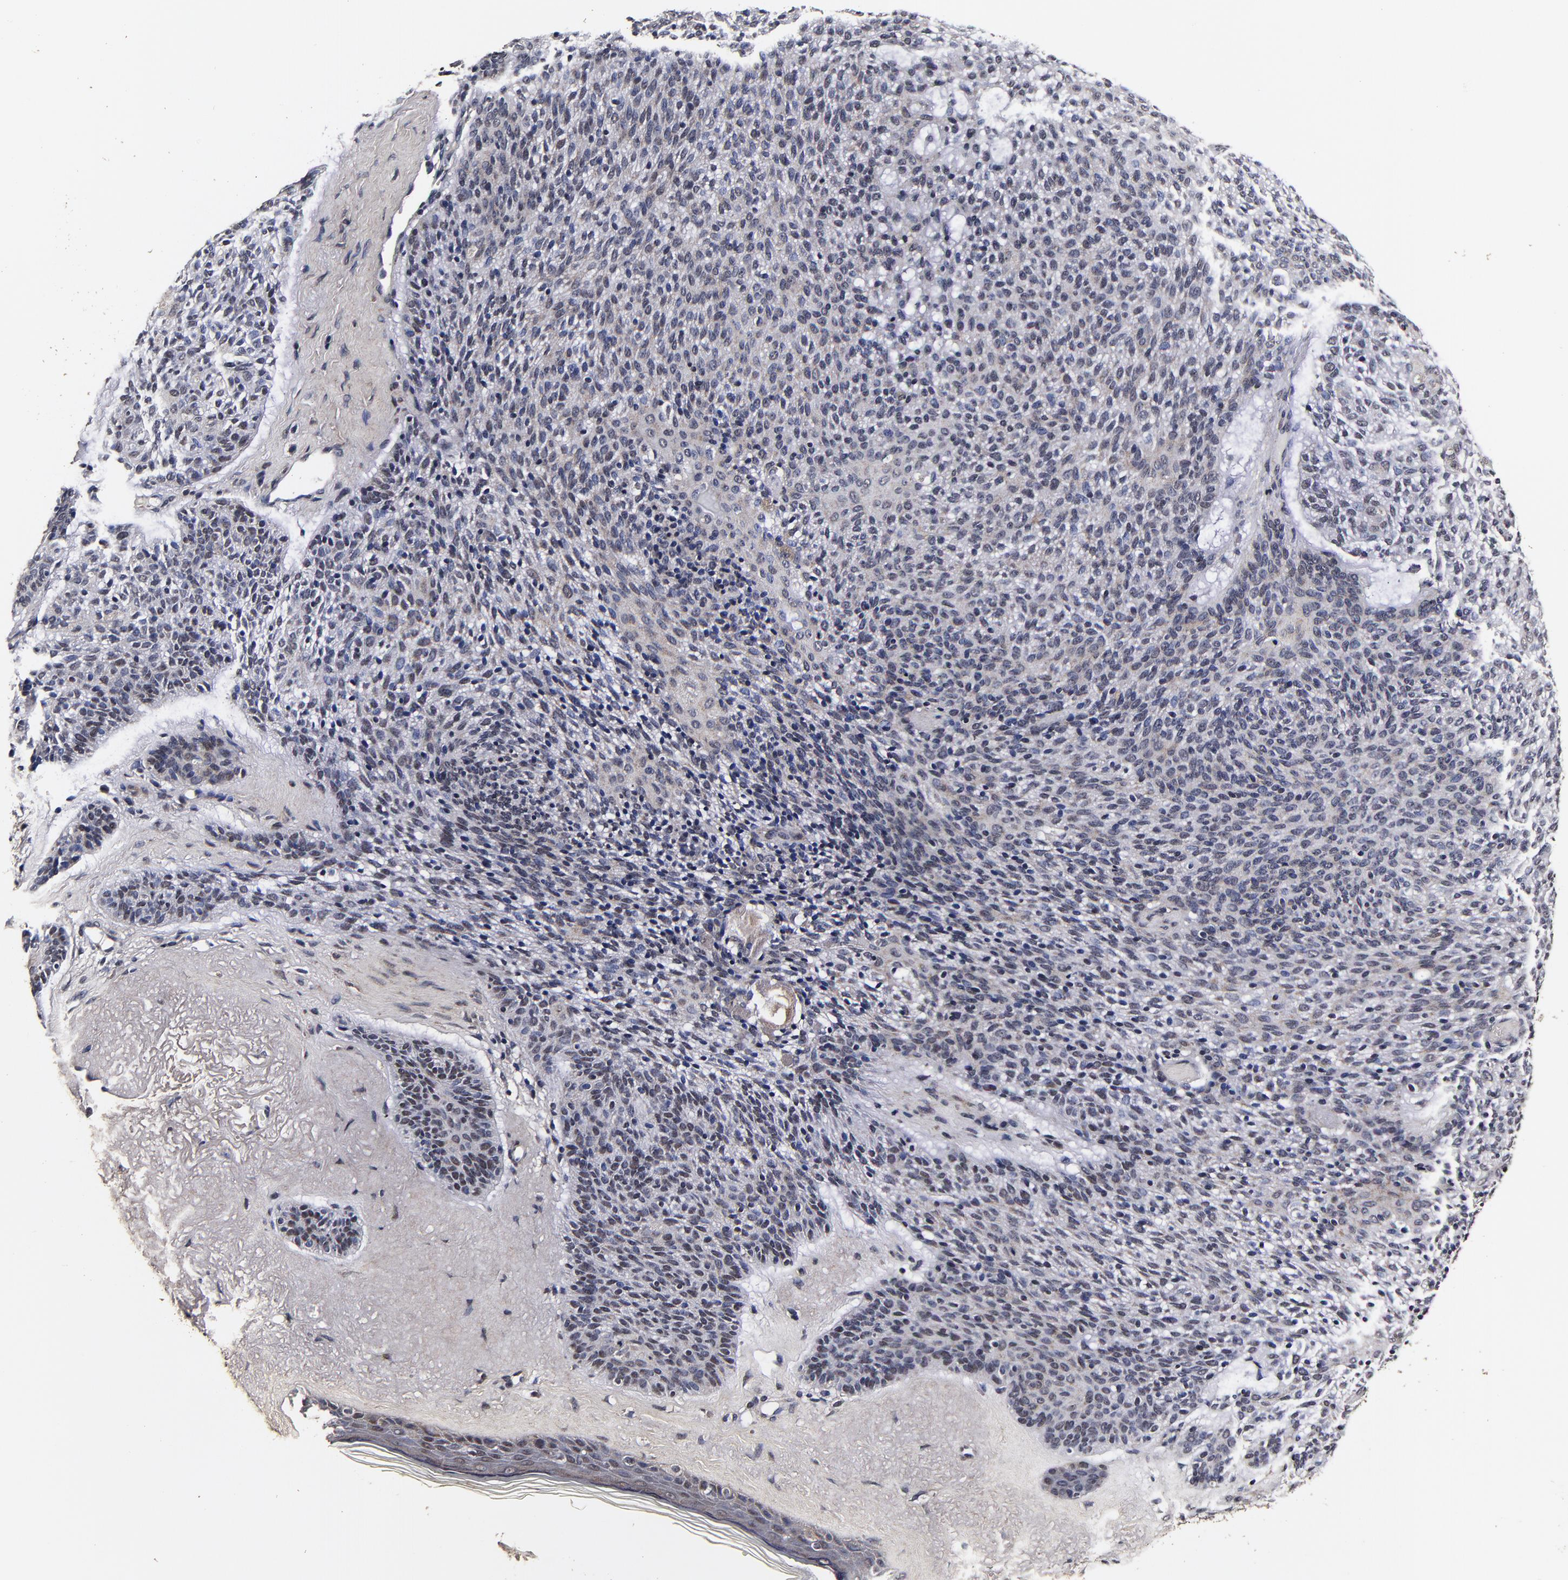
{"staining": {"intensity": "negative", "quantity": "none", "location": "none"}, "tissue": "skin cancer", "cell_type": "Tumor cells", "image_type": "cancer", "snomed": [{"axis": "morphology", "description": "Normal tissue, NOS"}, {"axis": "morphology", "description": "Basal cell carcinoma"}, {"axis": "topography", "description": "Skin"}], "caption": "A micrograph of skin cancer stained for a protein reveals no brown staining in tumor cells. (DAB immunohistochemistry, high magnification).", "gene": "MMP15", "patient": {"sex": "female", "age": 70}}